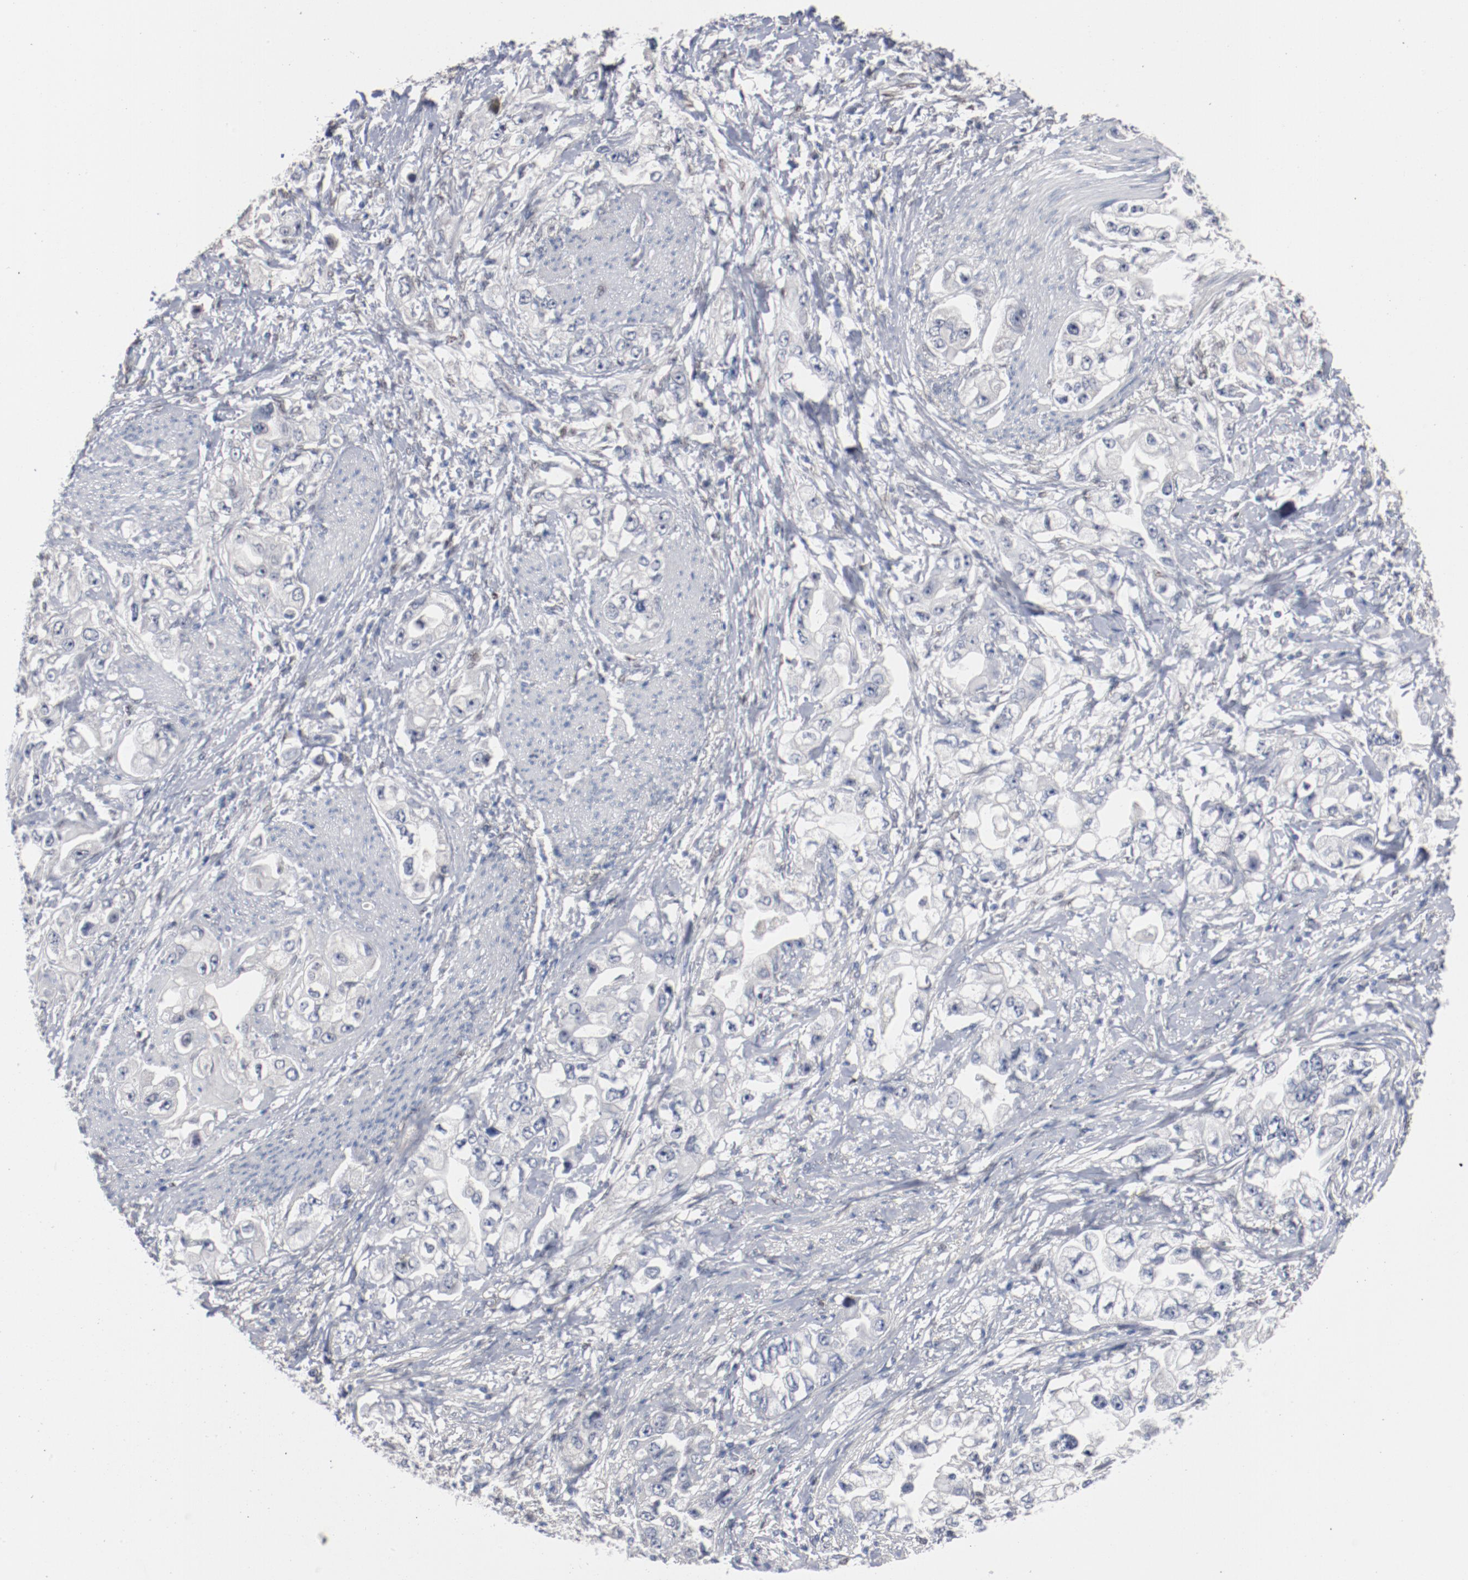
{"staining": {"intensity": "negative", "quantity": "none", "location": "none"}, "tissue": "stomach cancer", "cell_type": "Tumor cells", "image_type": "cancer", "snomed": [{"axis": "morphology", "description": "Adenocarcinoma, NOS"}, {"axis": "topography", "description": "Stomach, lower"}], "caption": "High magnification brightfield microscopy of stomach cancer stained with DAB (brown) and counterstained with hematoxylin (blue): tumor cells show no significant expression.", "gene": "ZEB2", "patient": {"sex": "female", "age": 93}}